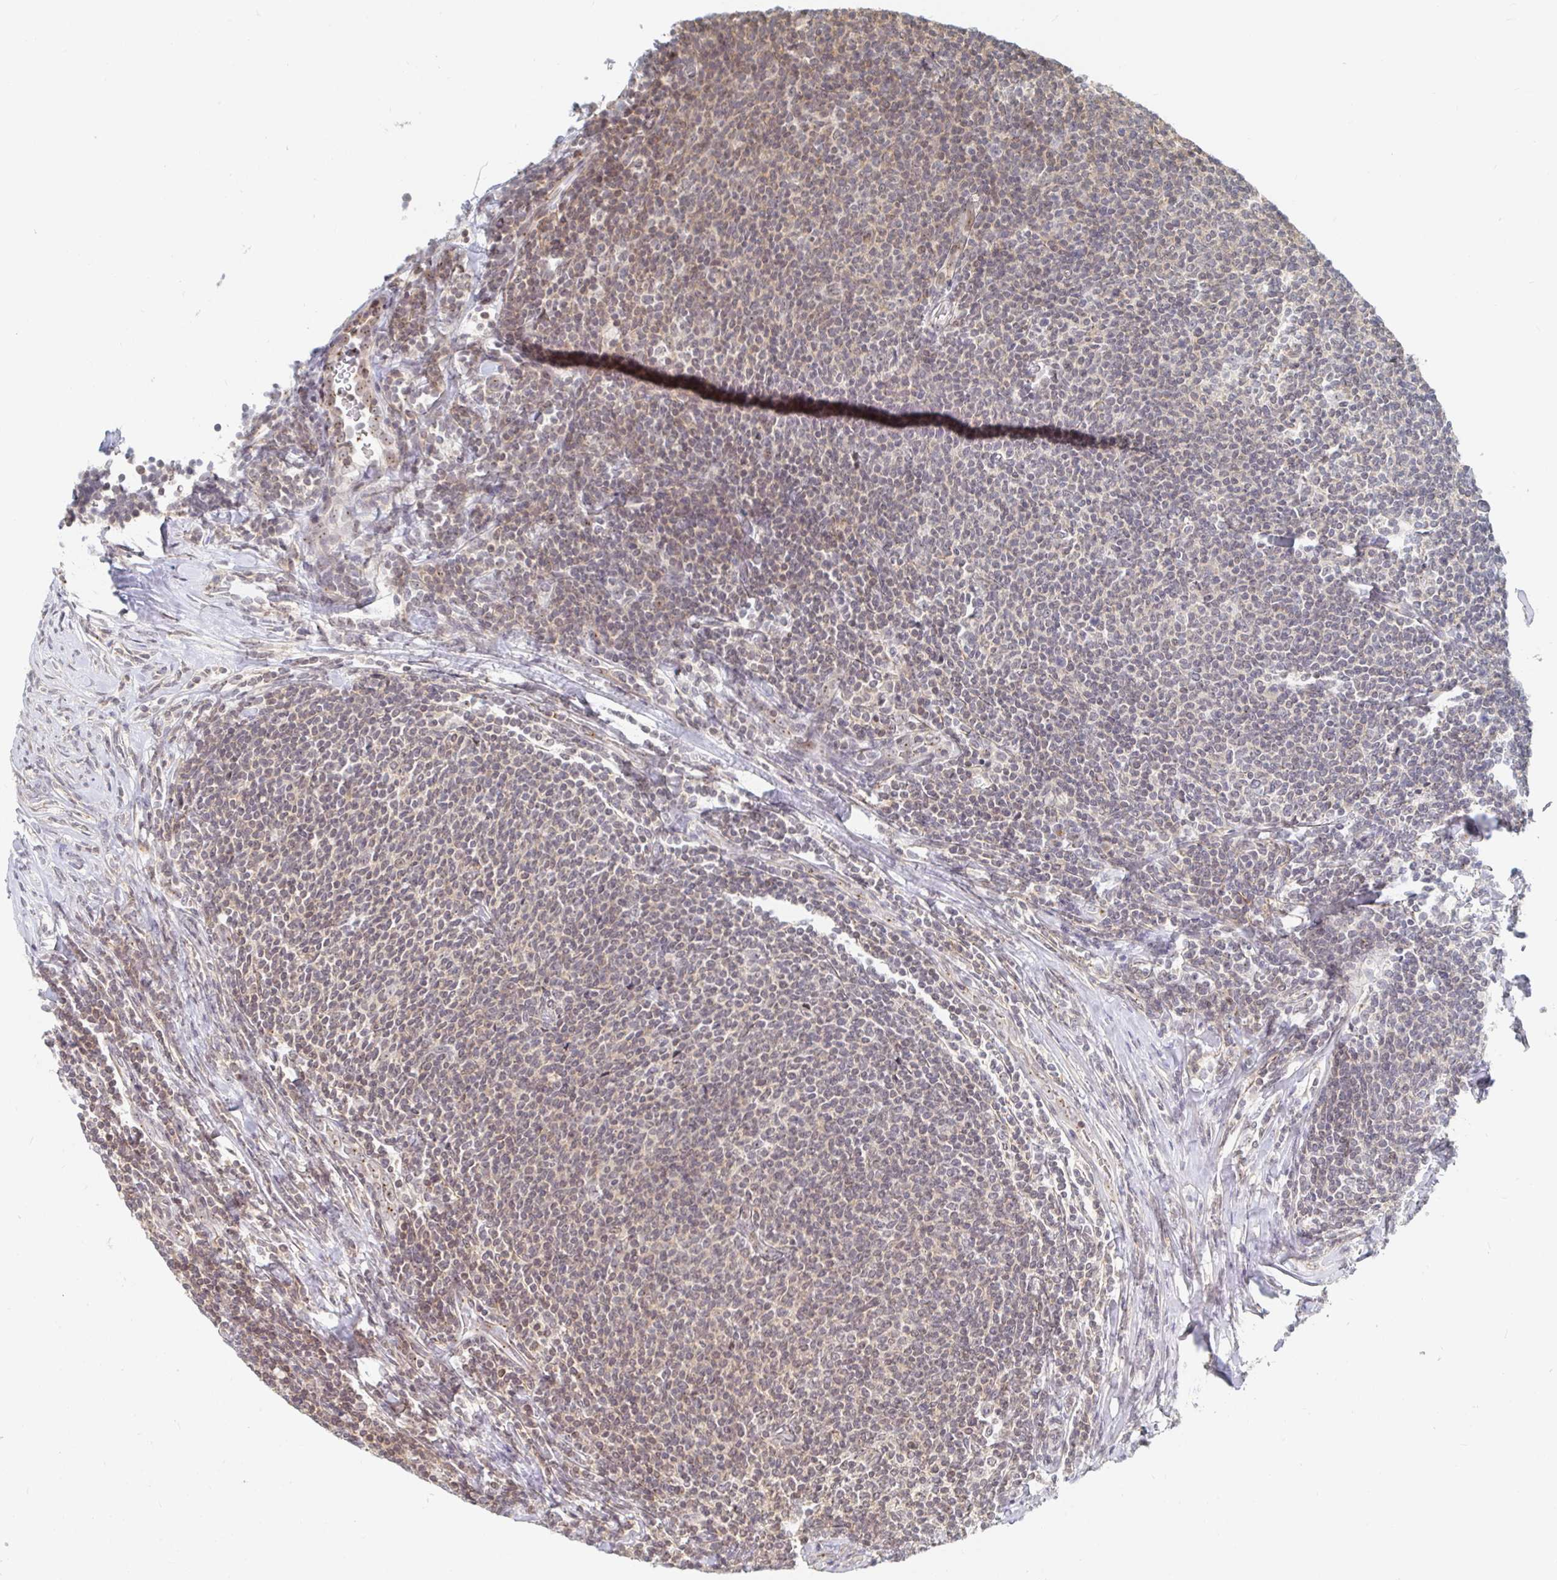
{"staining": {"intensity": "weak", "quantity": "25%-75%", "location": "cytoplasmic/membranous"}, "tissue": "lymphoma", "cell_type": "Tumor cells", "image_type": "cancer", "snomed": [{"axis": "morphology", "description": "Malignant lymphoma, non-Hodgkin's type, Low grade"}, {"axis": "topography", "description": "Lymph node"}], "caption": "This micrograph shows lymphoma stained with IHC to label a protein in brown. The cytoplasmic/membranous of tumor cells show weak positivity for the protein. Nuclei are counter-stained blue.", "gene": "CHD2", "patient": {"sex": "male", "age": 52}}